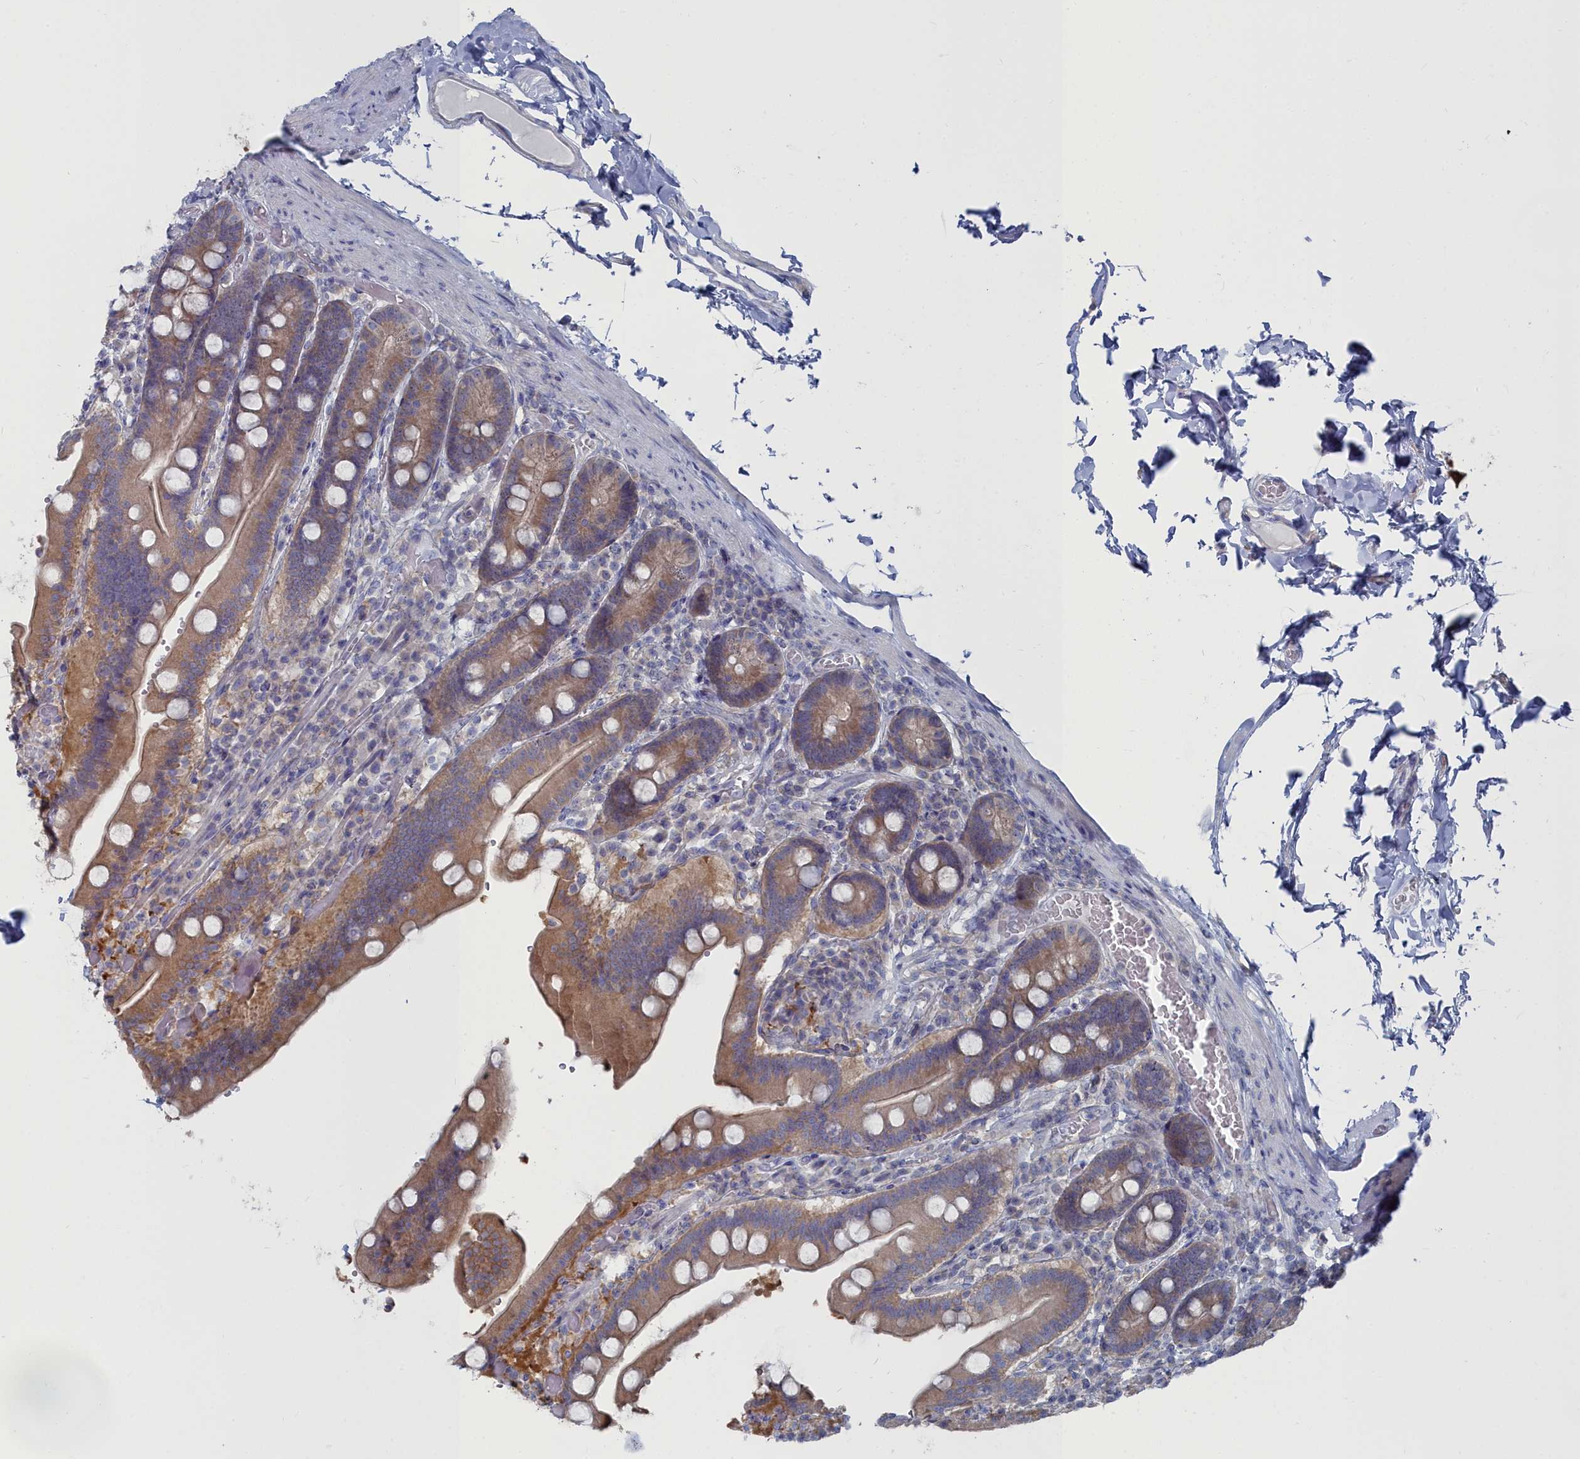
{"staining": {"intensity": "moderate", "quantity": ">75%", "location": "cytoplasmic/membranous"}, "tissue": "duodenum", "cell_type": "Glandular cells", "image_type": "normal", "snomed": [{"axis": "morphology", "description": "Normal tissue, NOS"}, {"axis": "topography", "description": "Duodenum"}], "caption": "Moderate cytoplasmic/membranous expression for a protein is identified in about >75% of glandular cells of unremarkable duodenum using IHC.", "gene": "CCDC149", "patient": {"sex": "female", "age": 62}}